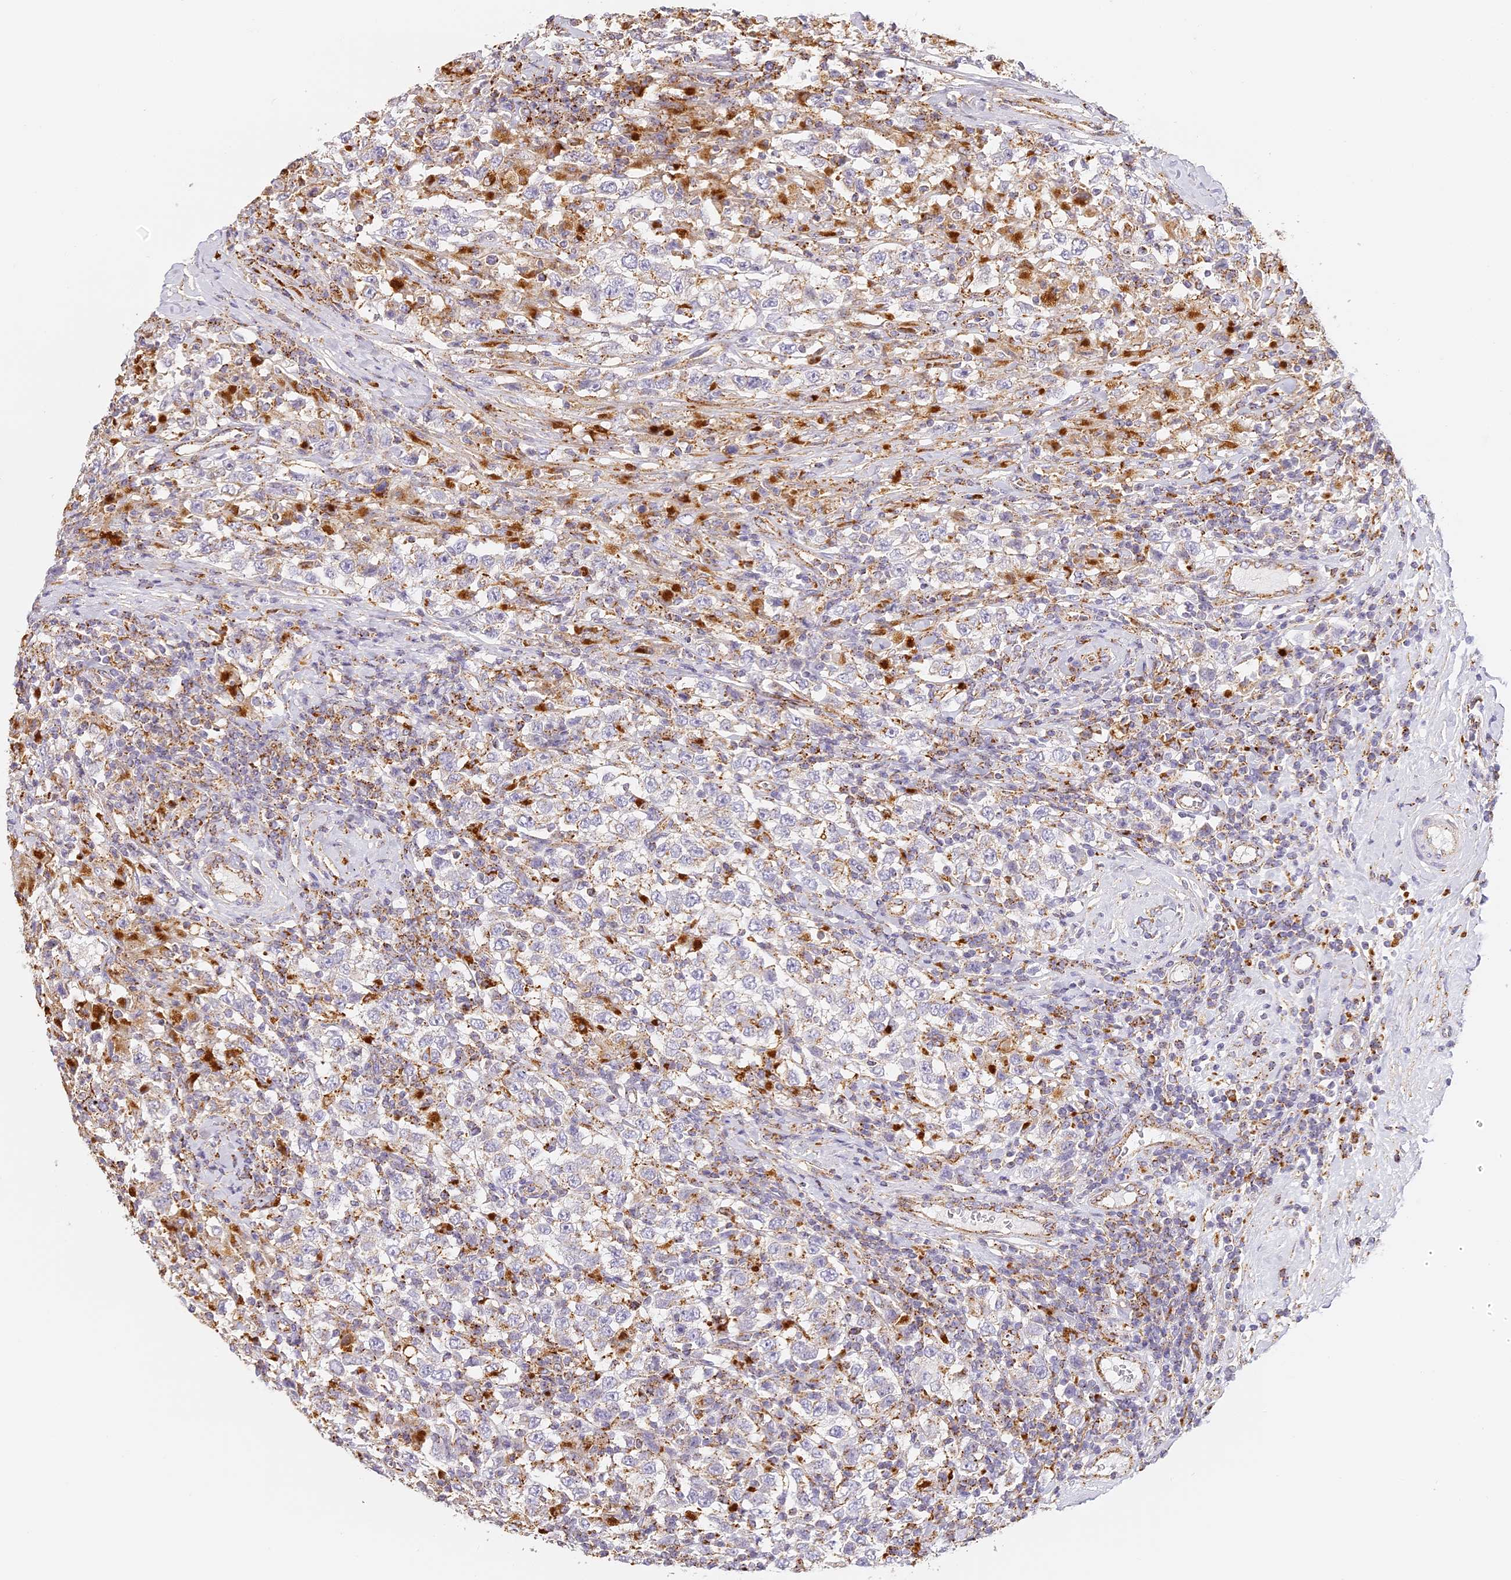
{"staining": {"intensity": "moderate", "quantity": "25%-75%", "location": "cytoplasmic/membranous"}, "tissue": "testis cancer", "cell_type": "Tumor cells", "image_type": "cancer", "snomed": [{"axis": "morphology", "description": "Seminoma, NOS"}, {"axis": "topography", "description": "Testis"}], "caption": "Testis cancer (seminoma) stained with immunohistochemistry (IHC) displays moderate cytoplasmic/membranous expression in approximately 25%-75% of tumor cells. The protein of interest is shown in brown color, while the nuclei are stained blue.", "gene": "LAMP2", "patient": {"sex": "male", "age": 41}}